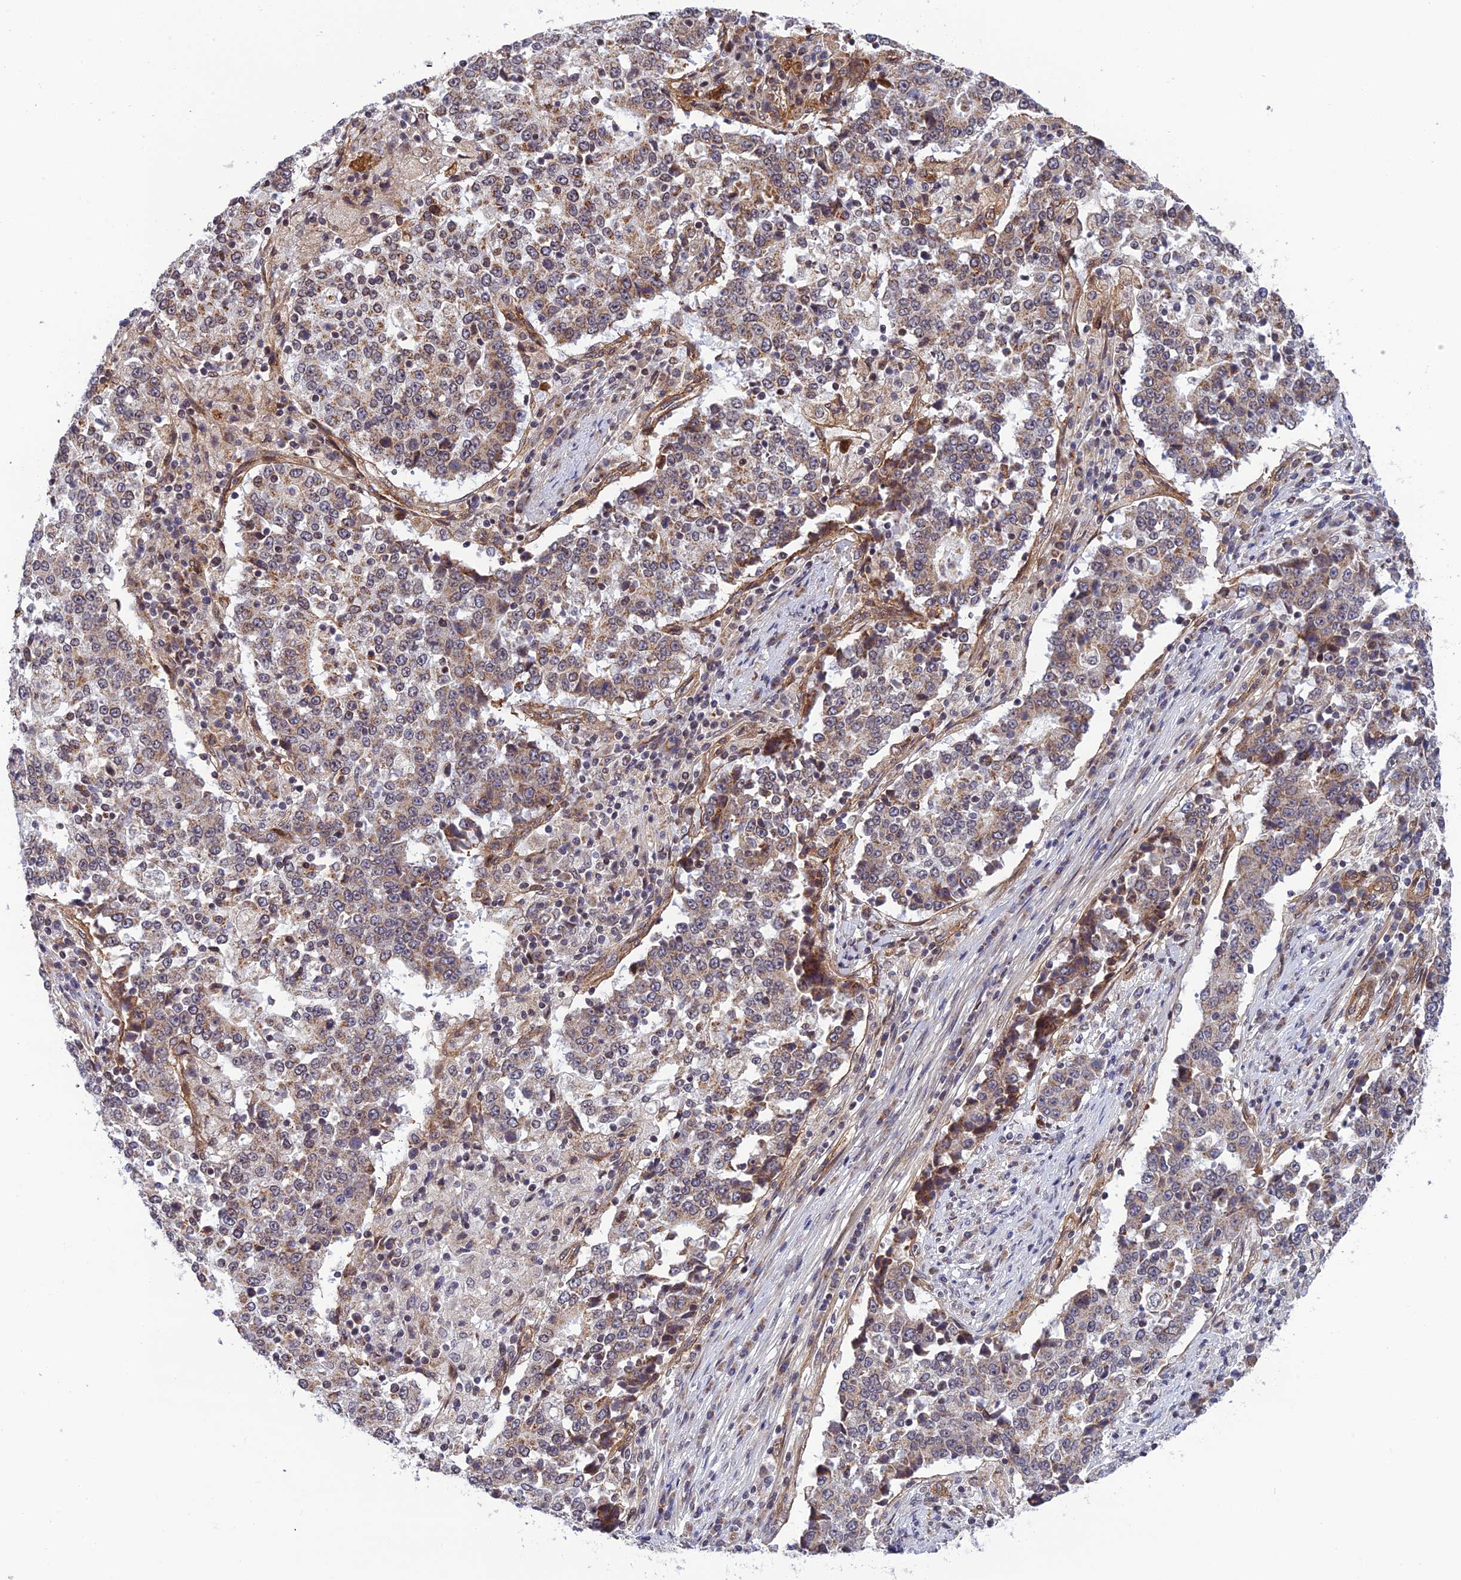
{"staining": {"intensity": "weak", "quantity": "25%-75%", "location": "cytoplasmic/membranous,nuclear"}, "tissue": "stomach cancer", "cell_type": "Tumor cells", "image_type": "cancer", "snomed": [{"axis": "morphology", "description": "Adenocarcinoma, NOS"}, {"axis": "topography", "description": "Stomach"}], "caption": "Human adenocarcinoma (stomach) stained with a brown dye exhibits weak cytoplasmic/membranous and nuclear positive staining in approximately 25%-75% of tumor cells.", "gene": "REXO1", "patient": {"sex": "male", "age": 59}}